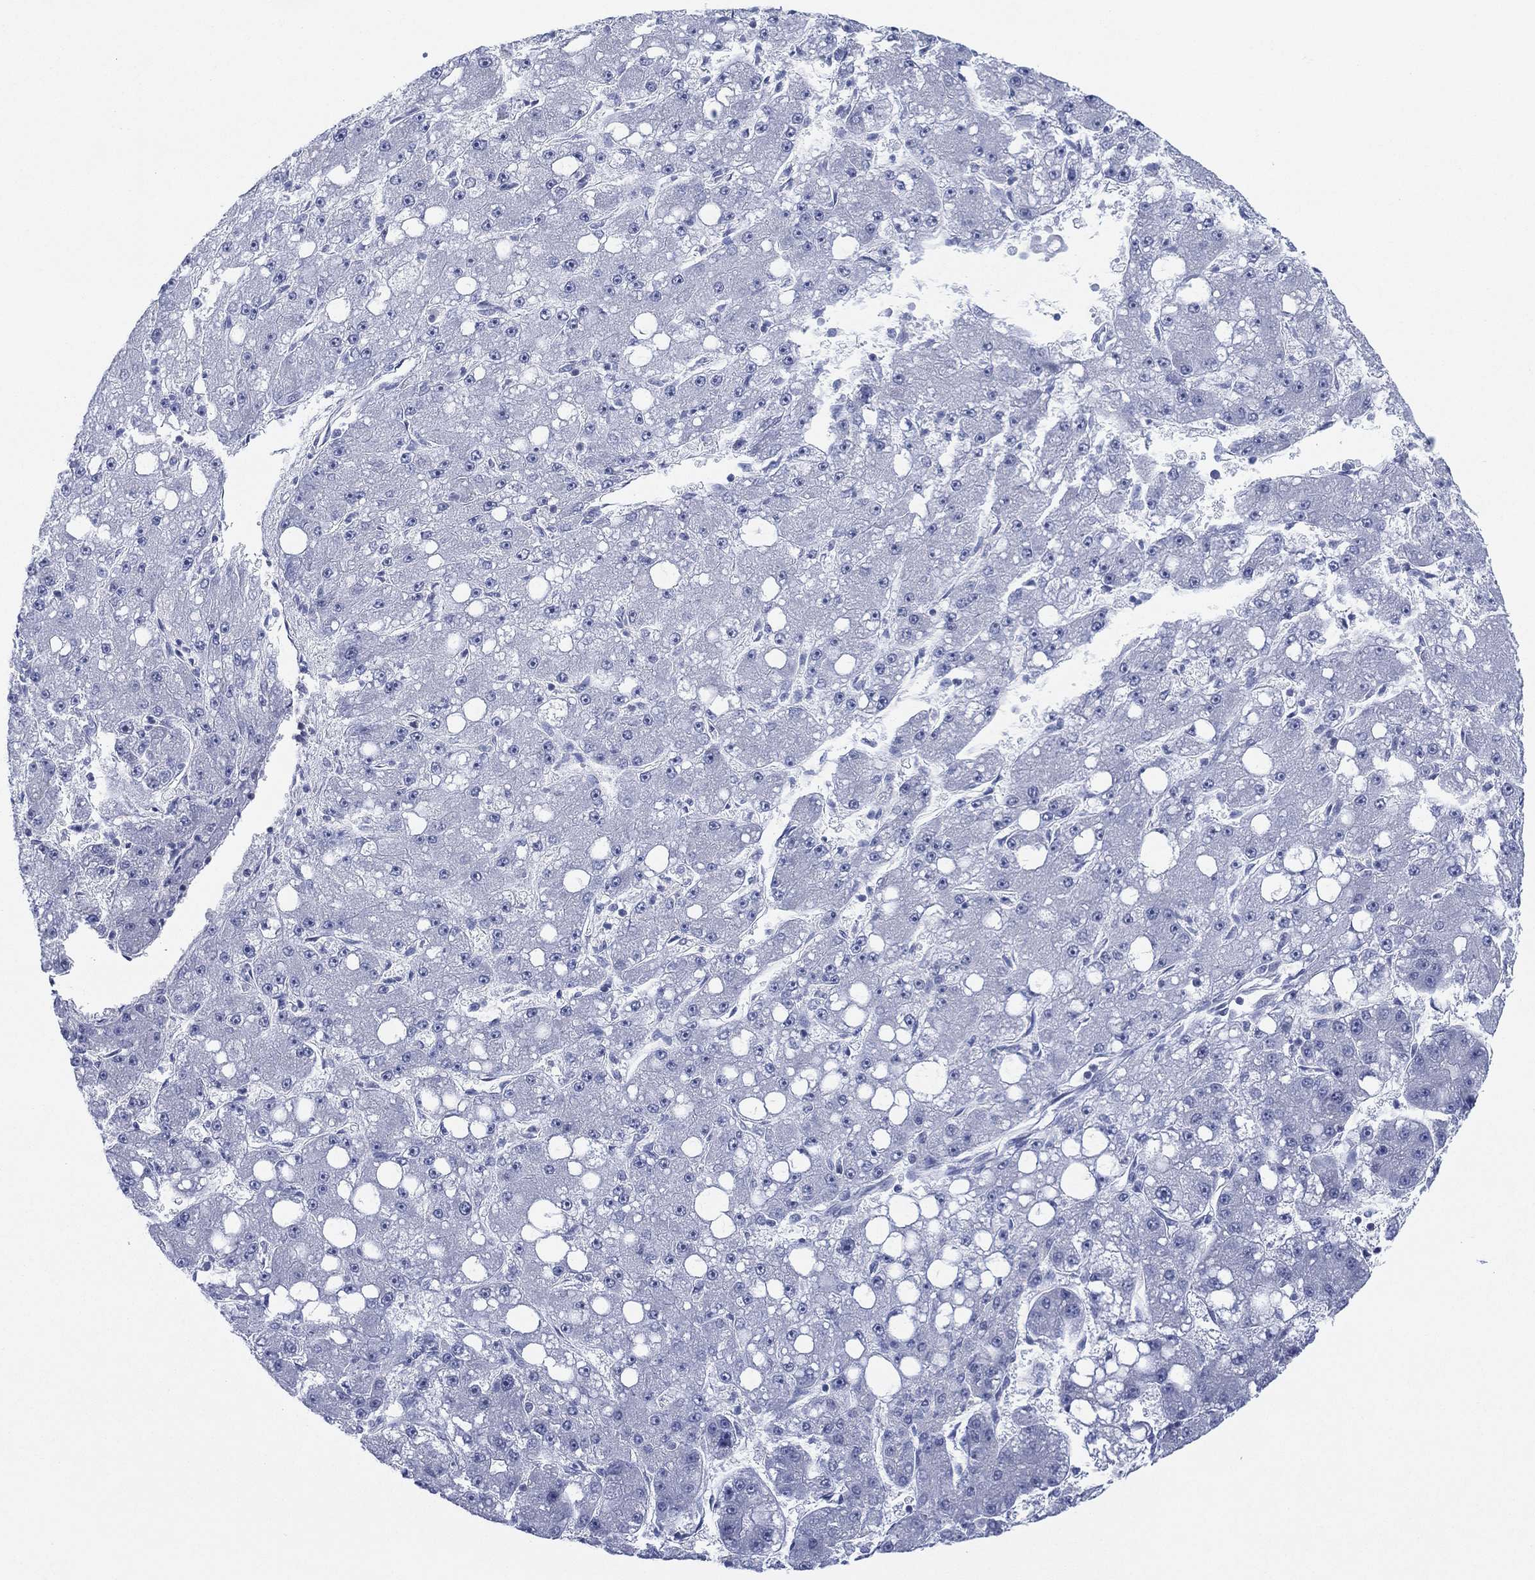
{"staining": {"intensity": "negative", "quantity": "none", "location": "none"}, "tissue": "liver cancer", "cell_type": "Tumor cells", "image_type": "cancer", "snomed": [{"axis": "morphology", "description": "Carcinoma, Hepatocellular, NOS"}, {"axis": "topography", "description": "Liver"}], "caption": "Immunohistochemistry (IHC) of human liver hepatocellular carcinoma displays no expression in tumor cells.", "gene": "SEPTIN1", "patient": {"sex": "male", "age": 67}}